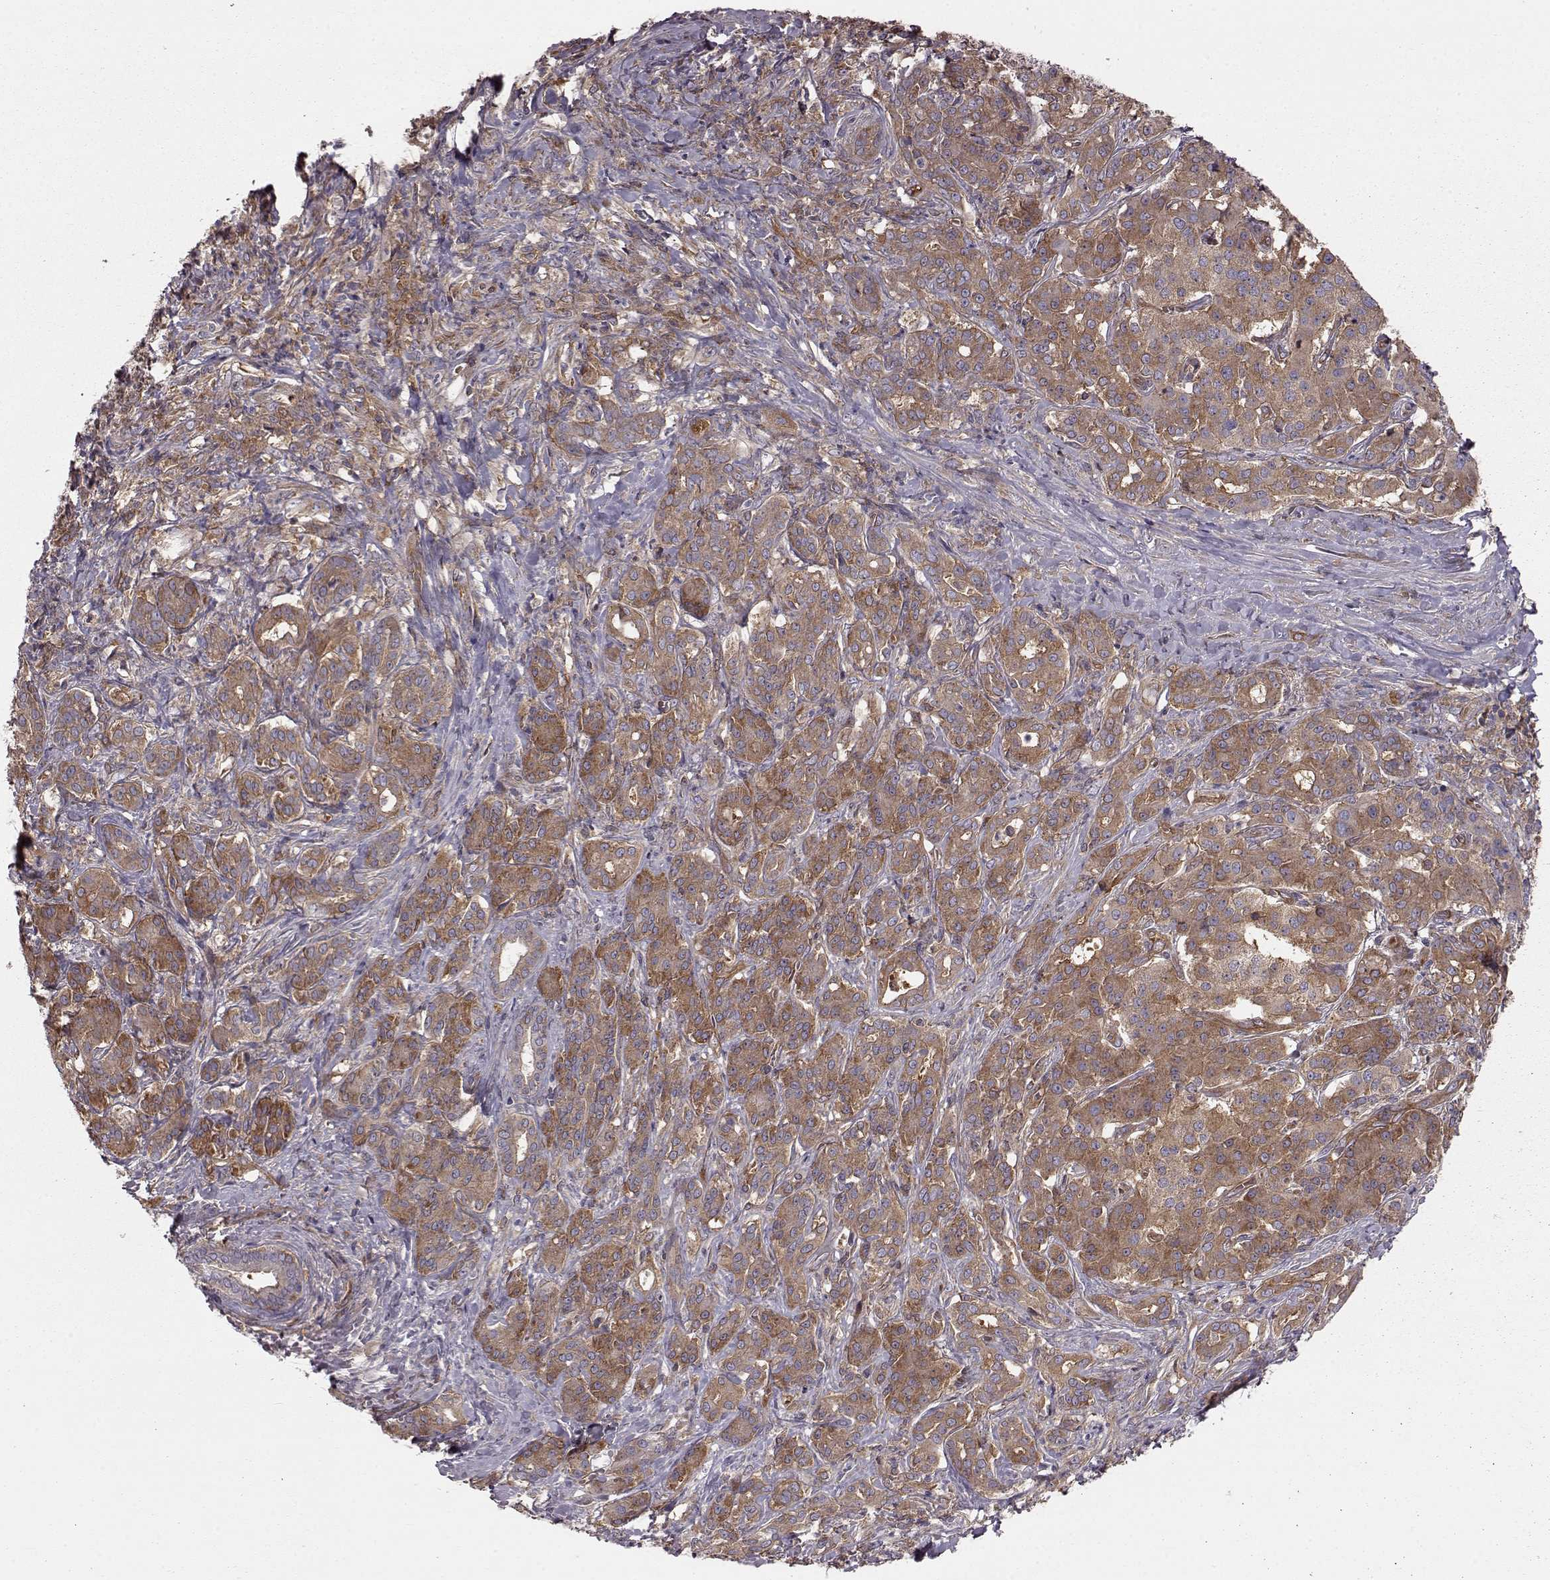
{"staining": {"intensity": "moderate", "quantity": ">75%", "location": "cytoplasmic/membranous"}, "tissue": "pancreatic cancer", "cell_type": "Tumor cells", "image_type": "cancer", "snomed": [{"axis": "morphology", "description": "Normal tissue, NOS"}, {"axis": "morphology", "description": "Inflammation, NOS"}, {"axis": "morphology", "description": "Adenocarcinoma, NOS"}, {"axis": "topography", "description": "Pancreas"}], "caption": "Immunohistochemistry (IHC) (DAB) staining of human pancreatic cancer (adenocarcinoma) demonstrates moderate cytoplasmic/membranous protein expression in about >75% of tumor cells.", "gene": "RABGAP1", "patient": {"sex": "male", "age": 57}}